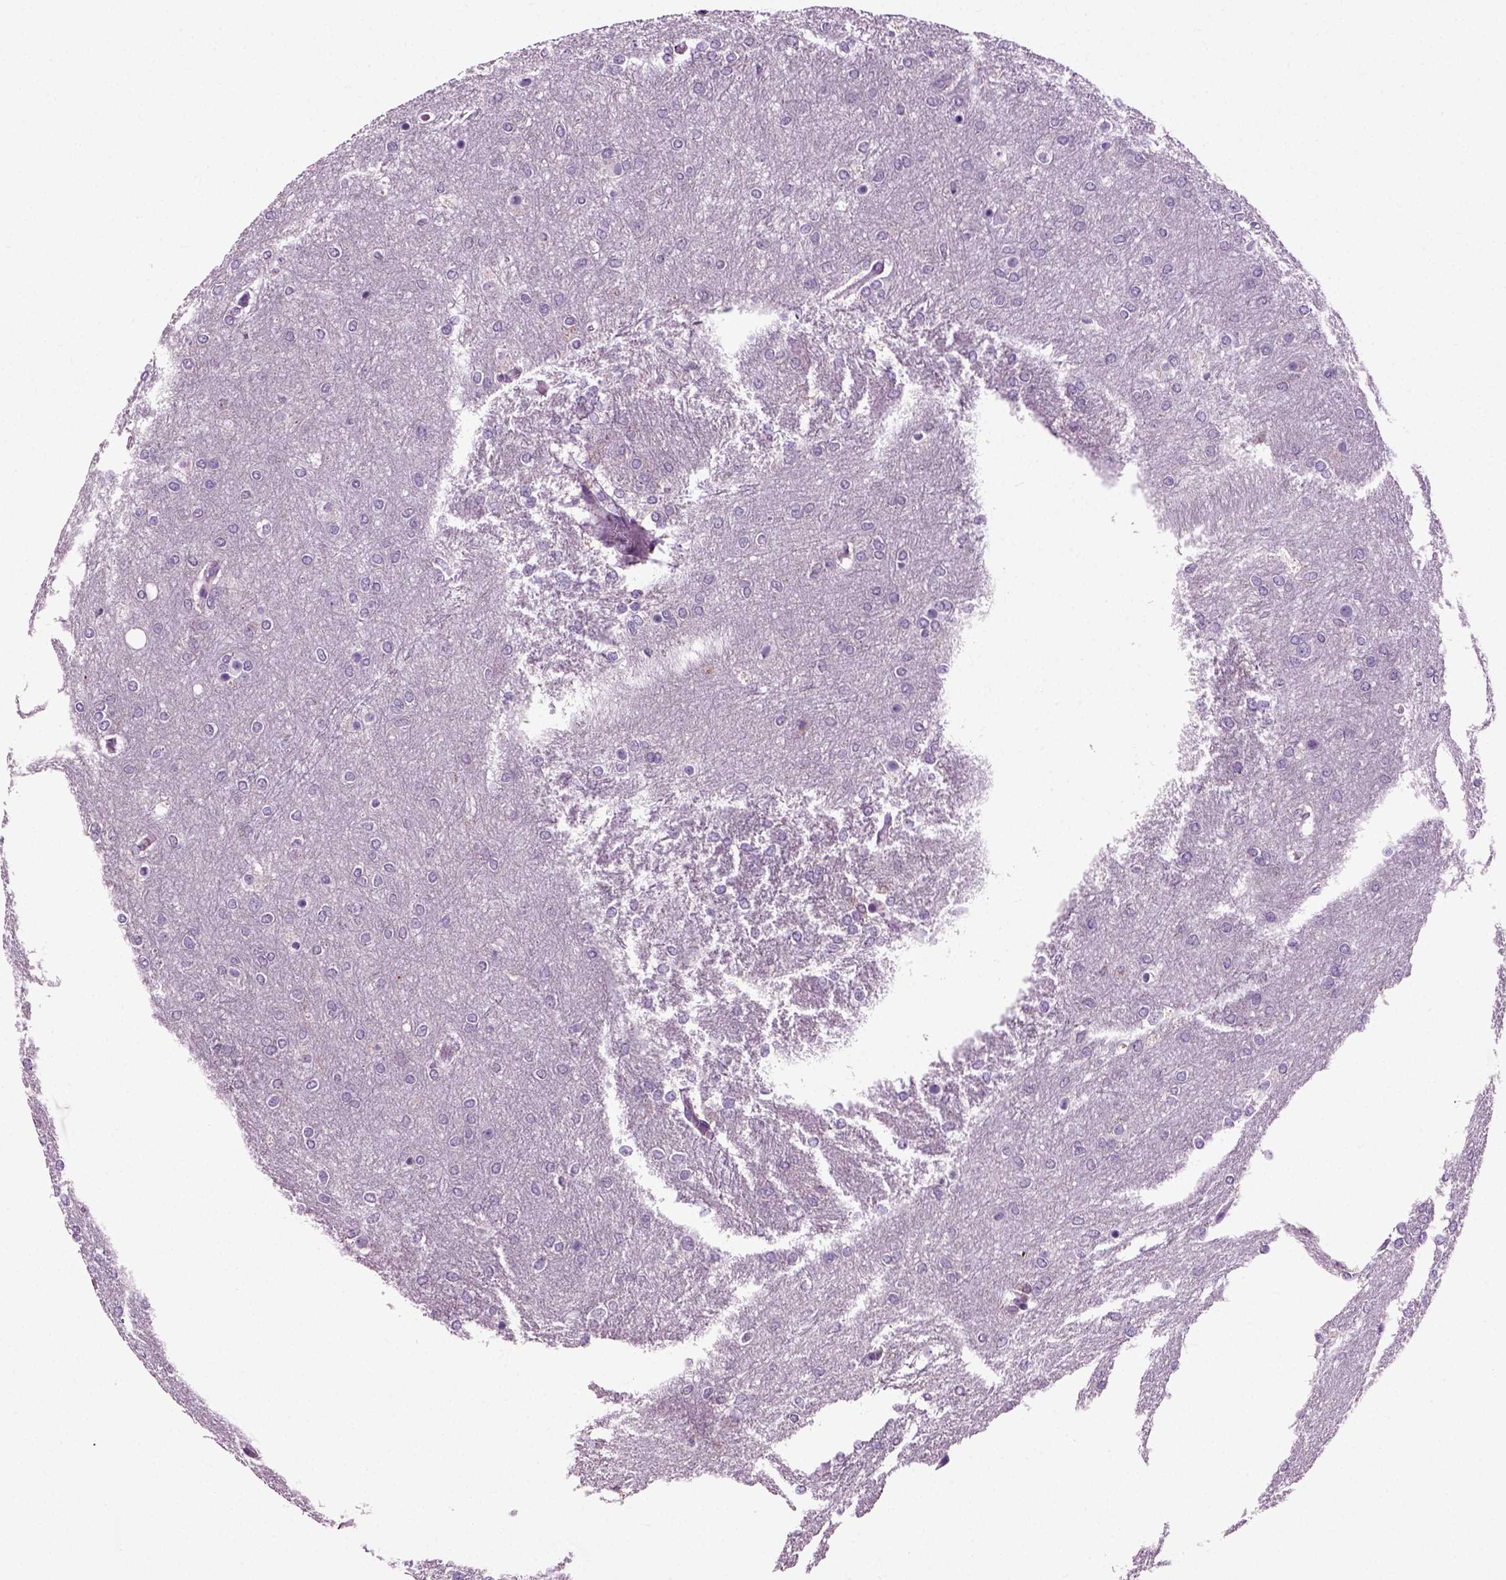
{"staining": {"intensity": "negative", "quantity": "none", "location": "none"}, "tissue": "glioma", "cell_type": "Tumor cells", "image_type": "cancer", "snomed": [{"axis": "morphology", "description": "Glioma, malignant, High grade"}, {"axis": "topography", "description": "Brain"}], "caption": "Immunohistochemistry of glioma shows no positivity in tumor cells.", "gene": "DNAH10", "patient": {"sex": "female", "age": 61}}